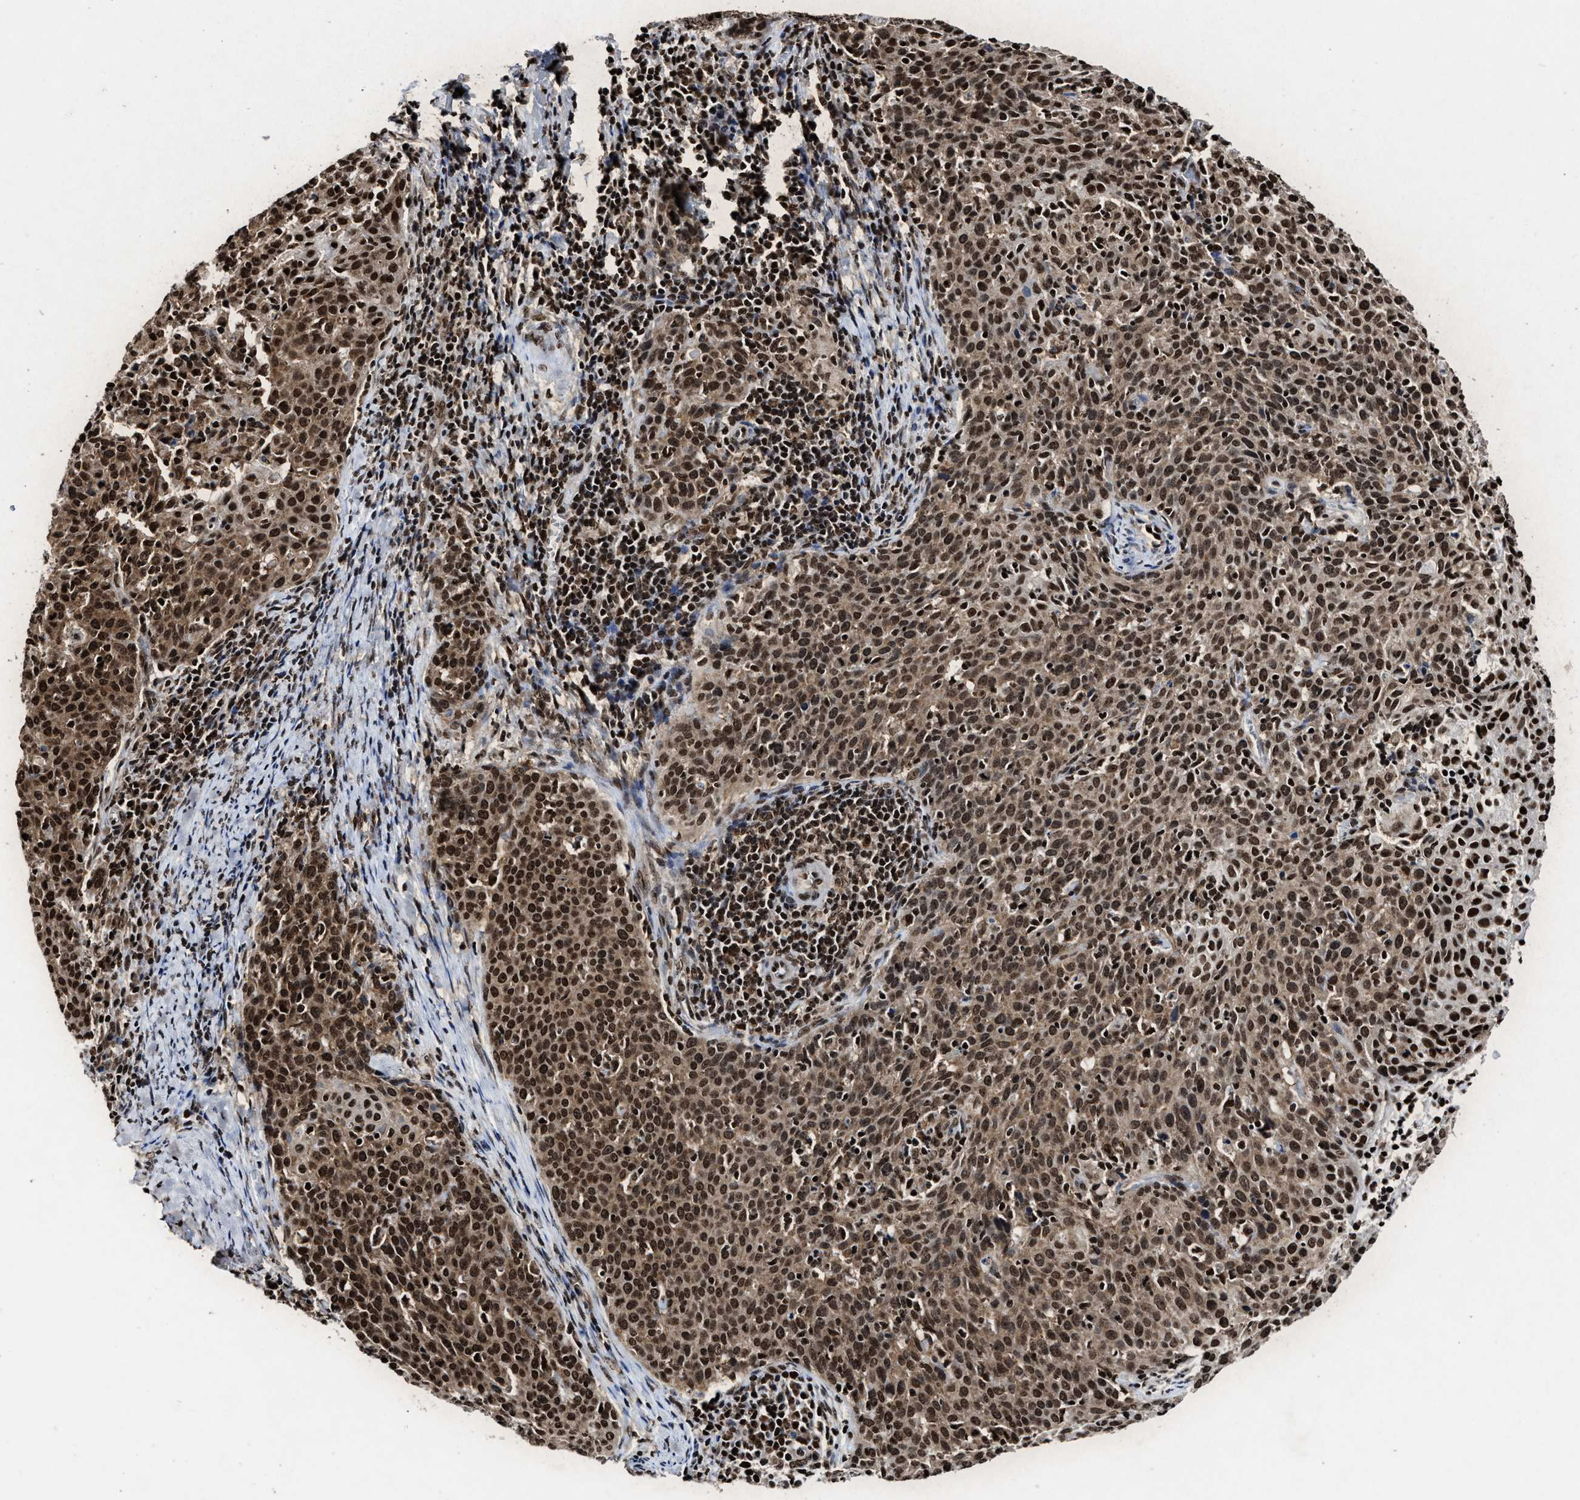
{"staining": {"intensity": "strong", "quantity": ">75%", "location": "cytoplasmic/membranous,nuclear"}, "tissue": "cervical cancer", "cell_type": "Tumor cells", "image_type": "cancer", "snomed": [{"axis": "morphology", "description": "Squamous cell carcinoma, NOS"}, {"axis": "topography", "description": "Cervix"}], "caption": "Cervical cancer (squamous cell carcinoma) stained with a brown dye exhibits strong cytoplasmic/membranous and nuclear positive expression in approximately >75% of tumor cells.", "gene": "ALYREF", "patient": {"sex": "female", "age": 38}}